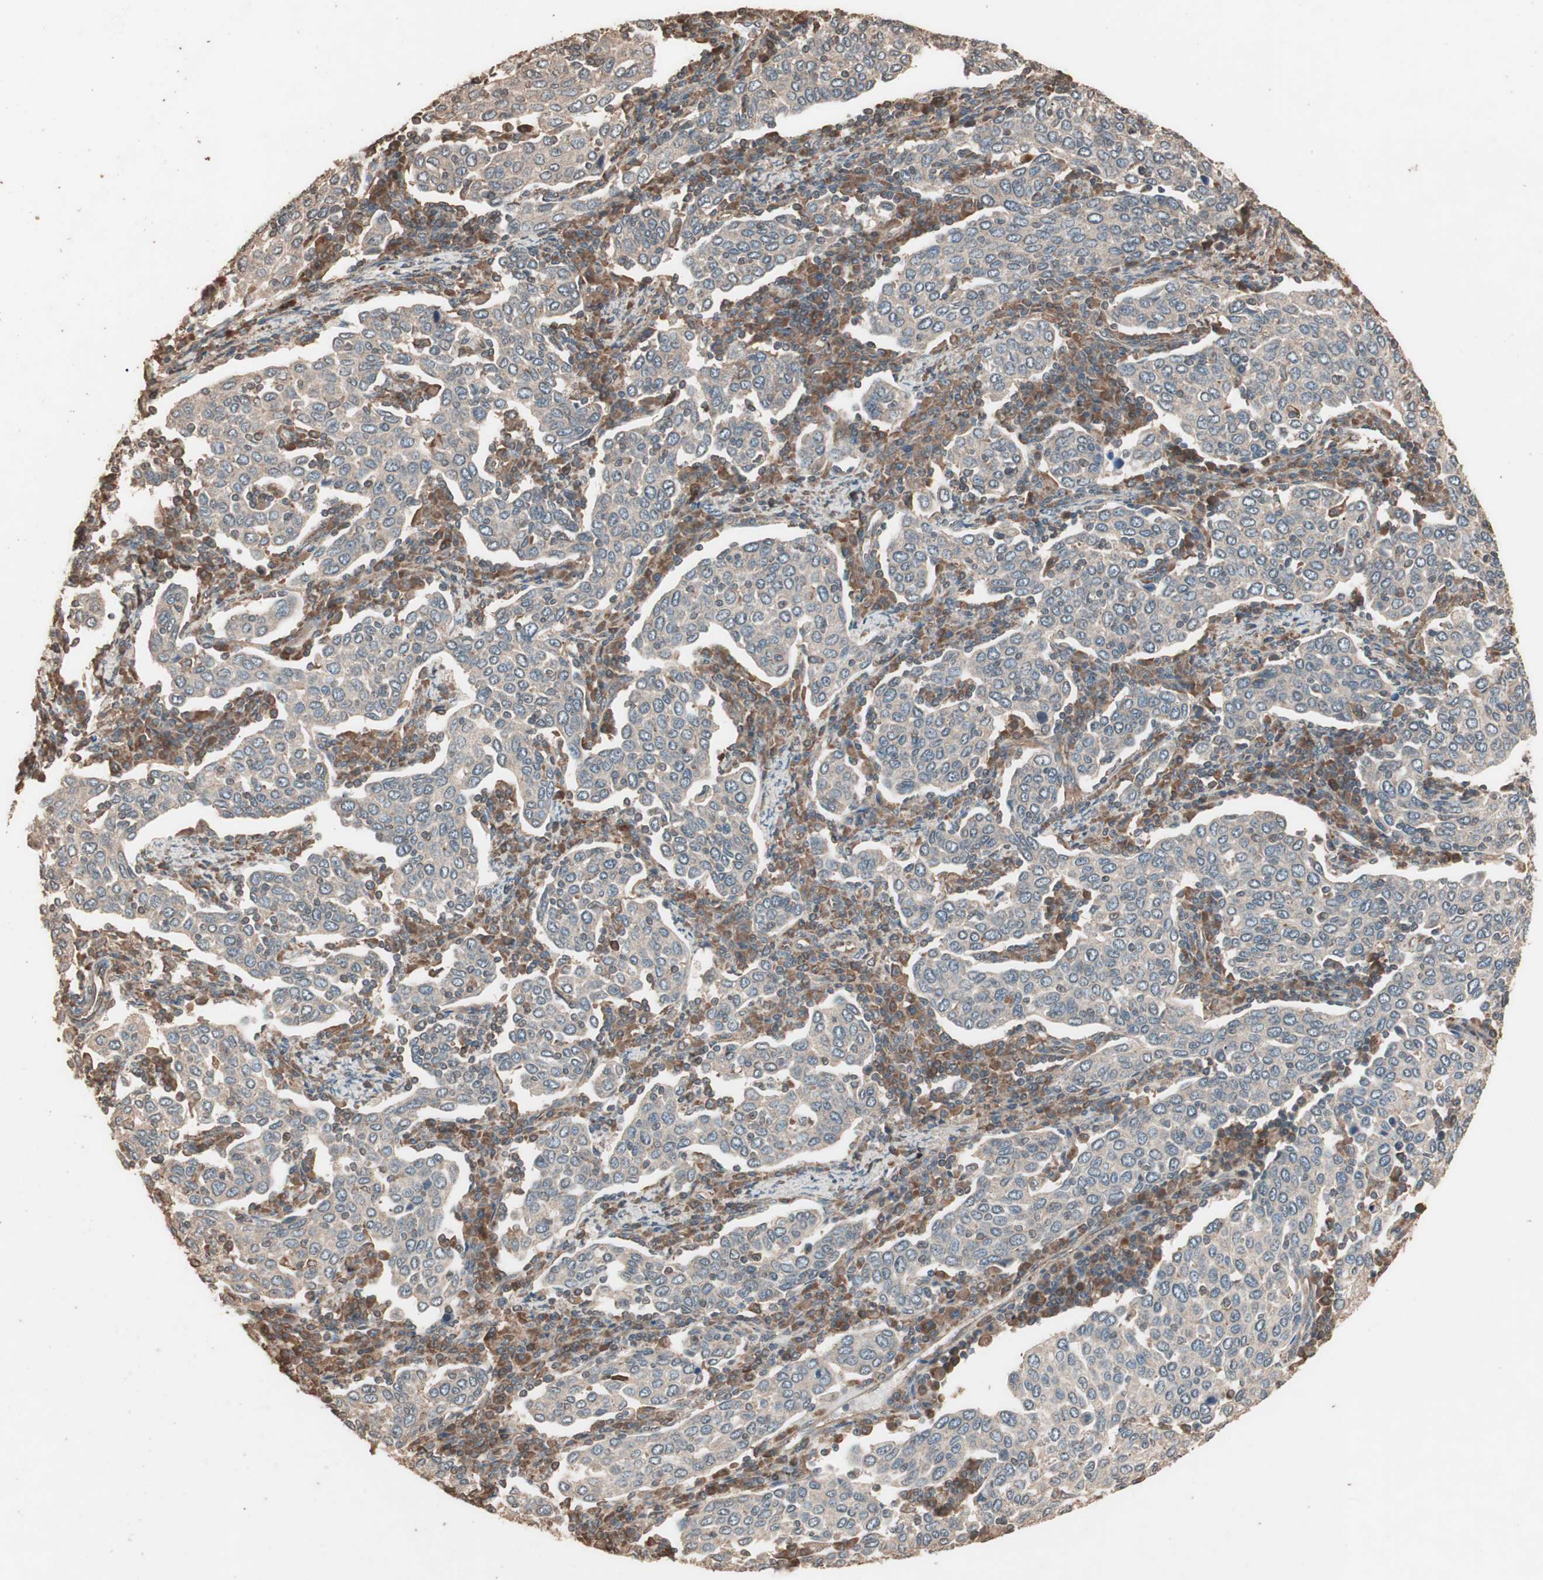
{"staining": {"intensity": "weak", "quantity": ">75%", "location": "cytoplasmic/membranous"}, "tissue": "cervical cancer", "cell_type": "Tumor cells", "image_type": "cancer", "snomed": [{"axis": "morphology", "description": "Squamous cell carcinoma, NOS"}, {"axis": "topography", "description": "Cervix"}], "caption": "Weak cytoplasmic/membranous protein expression is present in approximately >75% of tumor cells in cervical squamous cell carcinoma. (DAB (3,3'-diaminobenzidine) IHC, brown staining for protein, blue staining for nuclei).", "gene": "CCN4", "patient": {"sex": "female", "age": 40}}